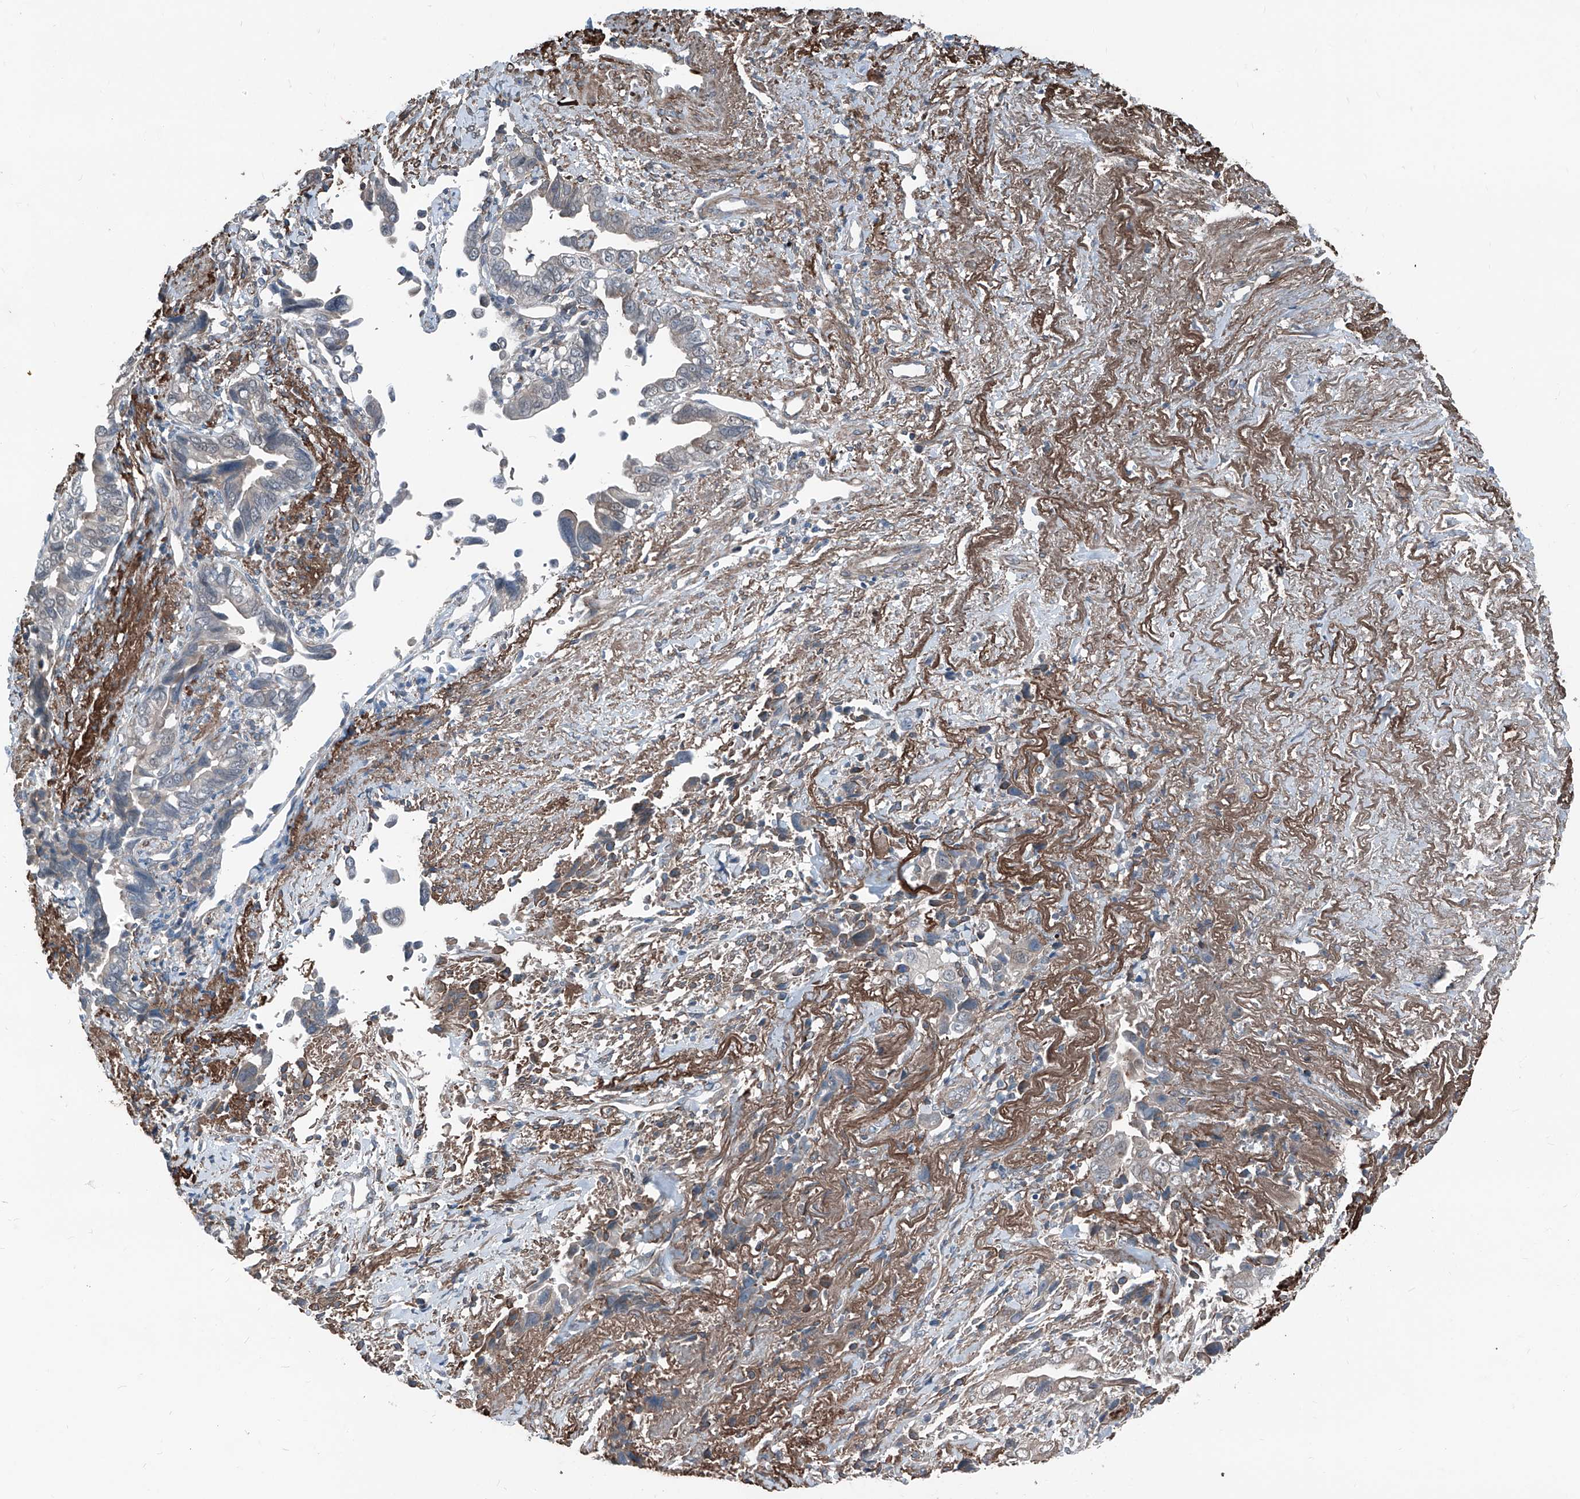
{"staining": {"intensity": "negative", "quantity": "none", "location": "none"}, "tissue": "liver cancer", "cell_type": "Tumor cells", "image_type": "cancer", "snomed": [{"axis": "morphology", "description": "Cholangiocarcinoma"}, {"axis": "topography", "description": "Liver"}], "caption": "Tumor cells show no significant expression in liver cancer (cholangiocarcinoma).", "gene": "HSPB11", "patient": {"sex": "female", "age": 79}}